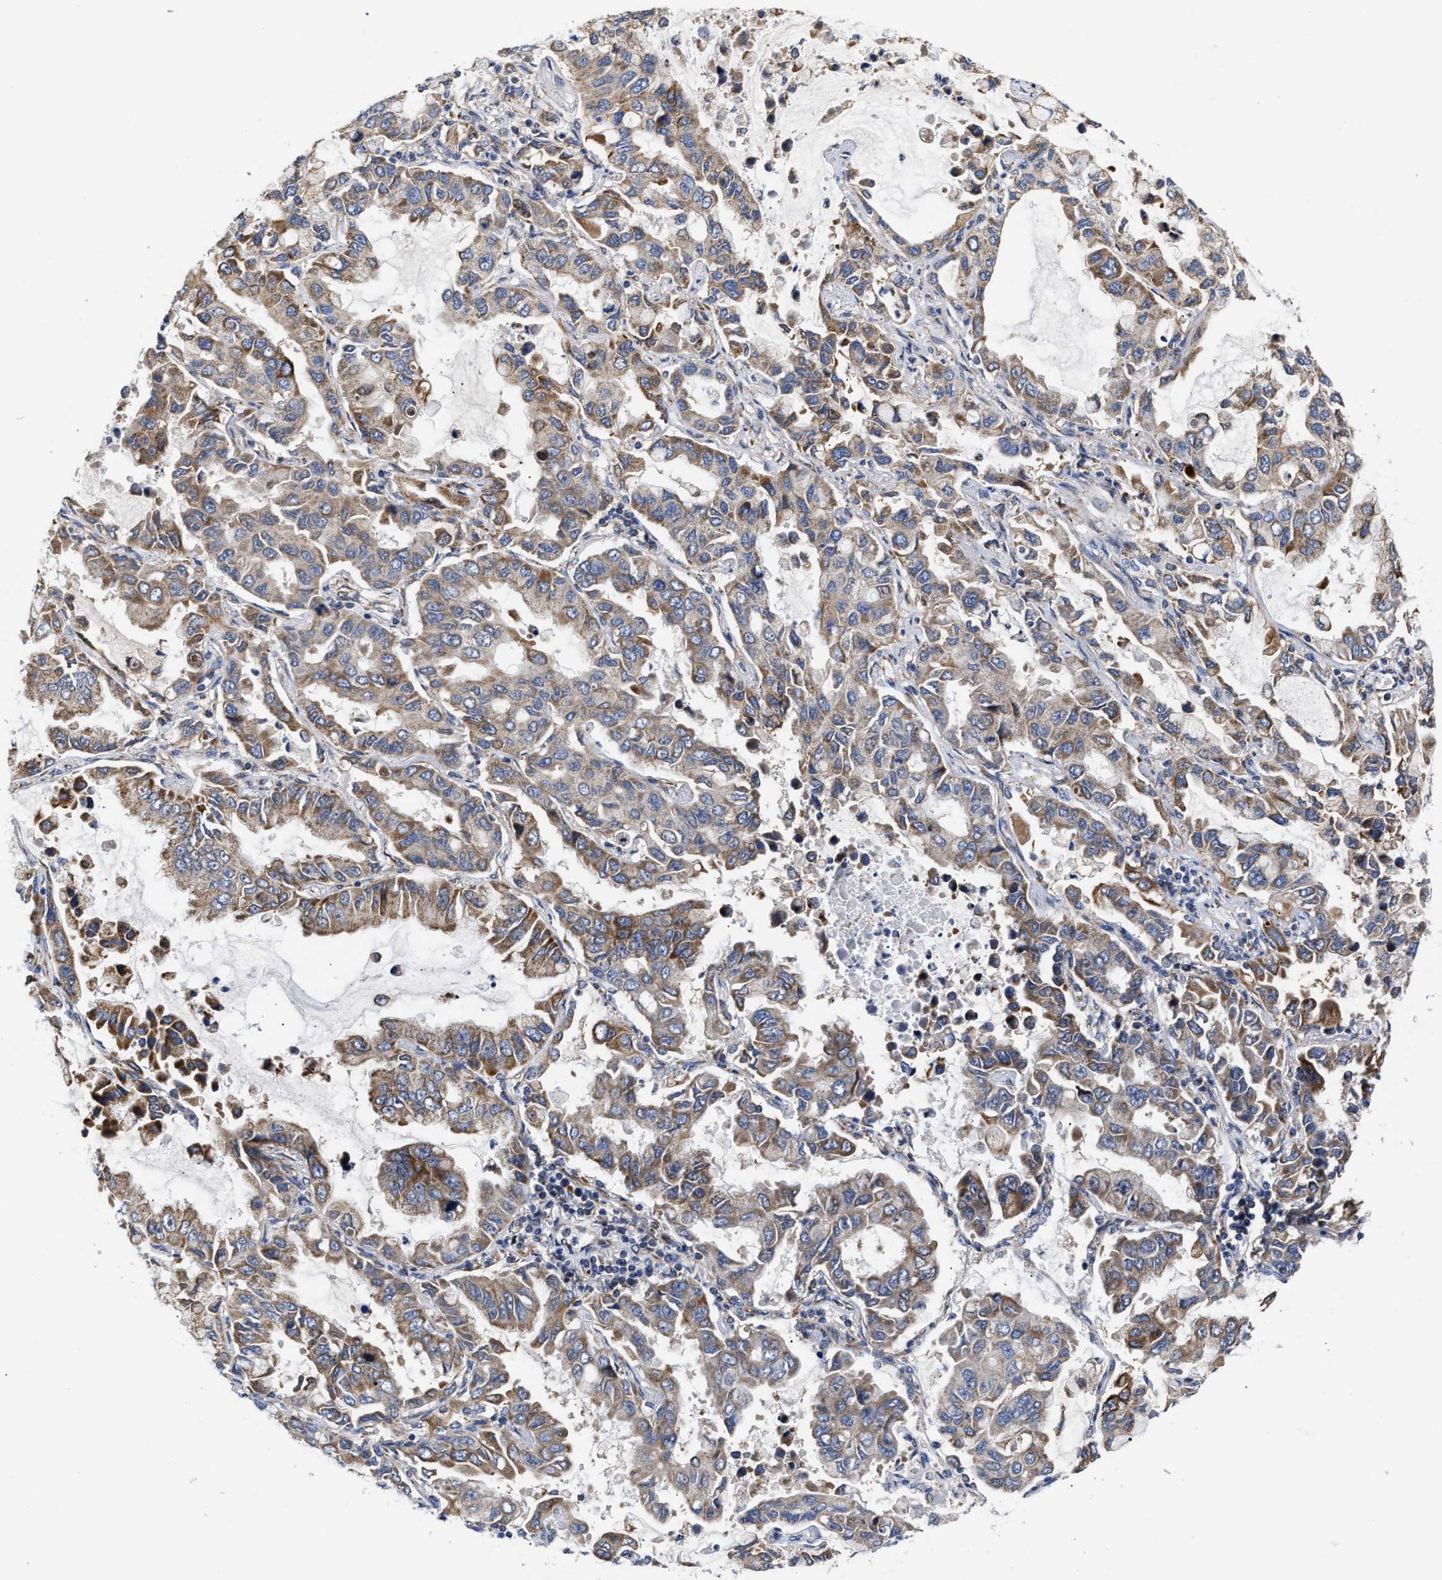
{"staining": {"intensity": "moderate", "quantity": ">75%", "location": "cytoplasmic/membranous"}, "tissue": "lung cancer", "cell_type": "Tumor cells", "image_type": "cancer", "snomed": [{"axis": "morphology", "description": "Adenocarcinoma, NOS"}, {"axis": "topography", "description": "Lung"}], "caption": "A photomicrograph of lung cancer (adenocarcinoma) stained for a protein exhibits moderate cytoplasmic/membranous brown staining in tumor cells.", "gene": "MALSU1", "patient": {"sex": "male", "age": 64}}